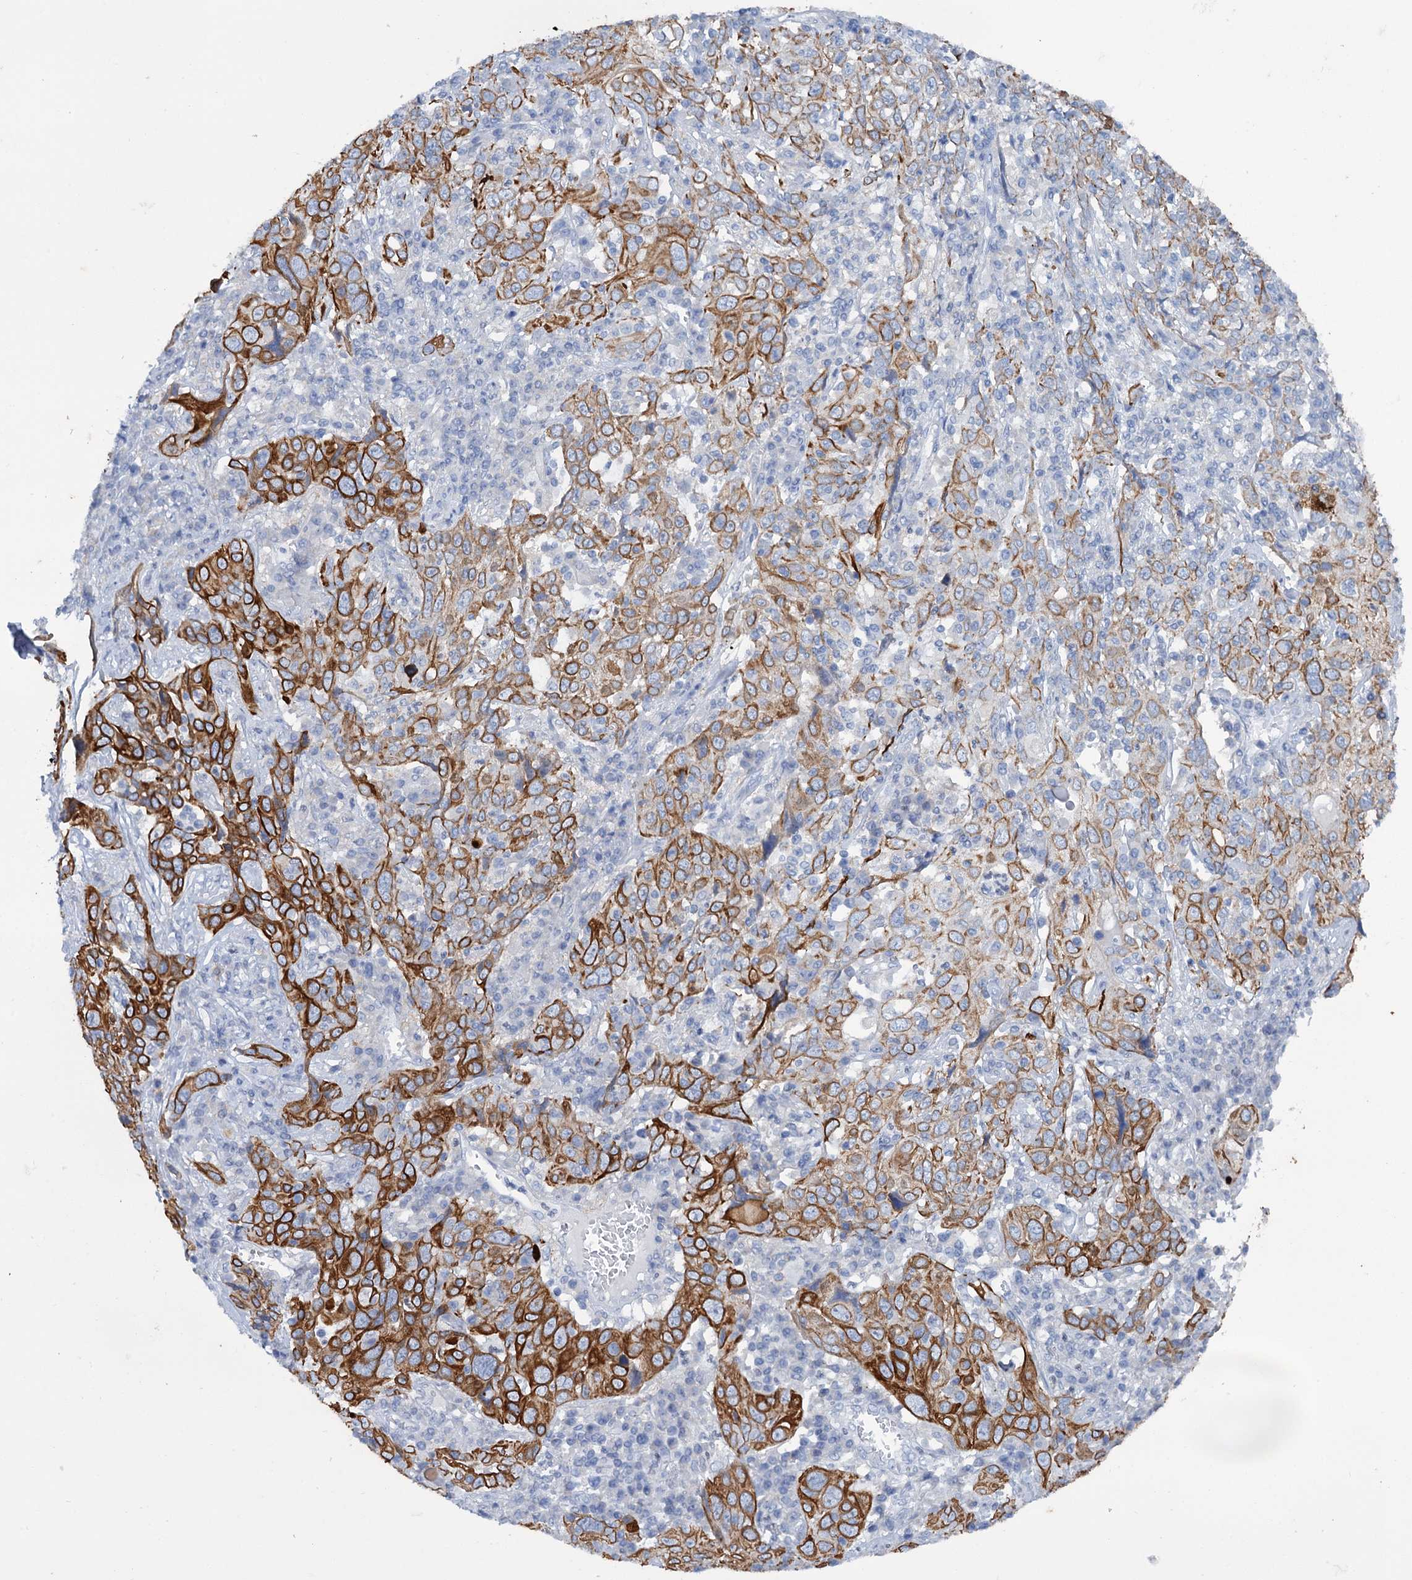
{"staining": {"intensity": "moderate", "quantity": ">75%", "location": "cytoplasmic/membranous"}, "tissue": "cervical cancer", "cell_type": "Tumor cells", "image_type": "cancer", "snomed": [{"axis": "morphology", "description": "Squamous cell carcinoma, NOS"}, {"axis": "topography", "description": "Cervix"}], "caption": "Squamous cell carcinoma (cervical) stained with a brown dye demonstrates moderate cytoplasmic/membranous positive expression in about >75% of tumor cells.", "gene": "FAAP20", "patient": {"sex": "female", "age": 46}}